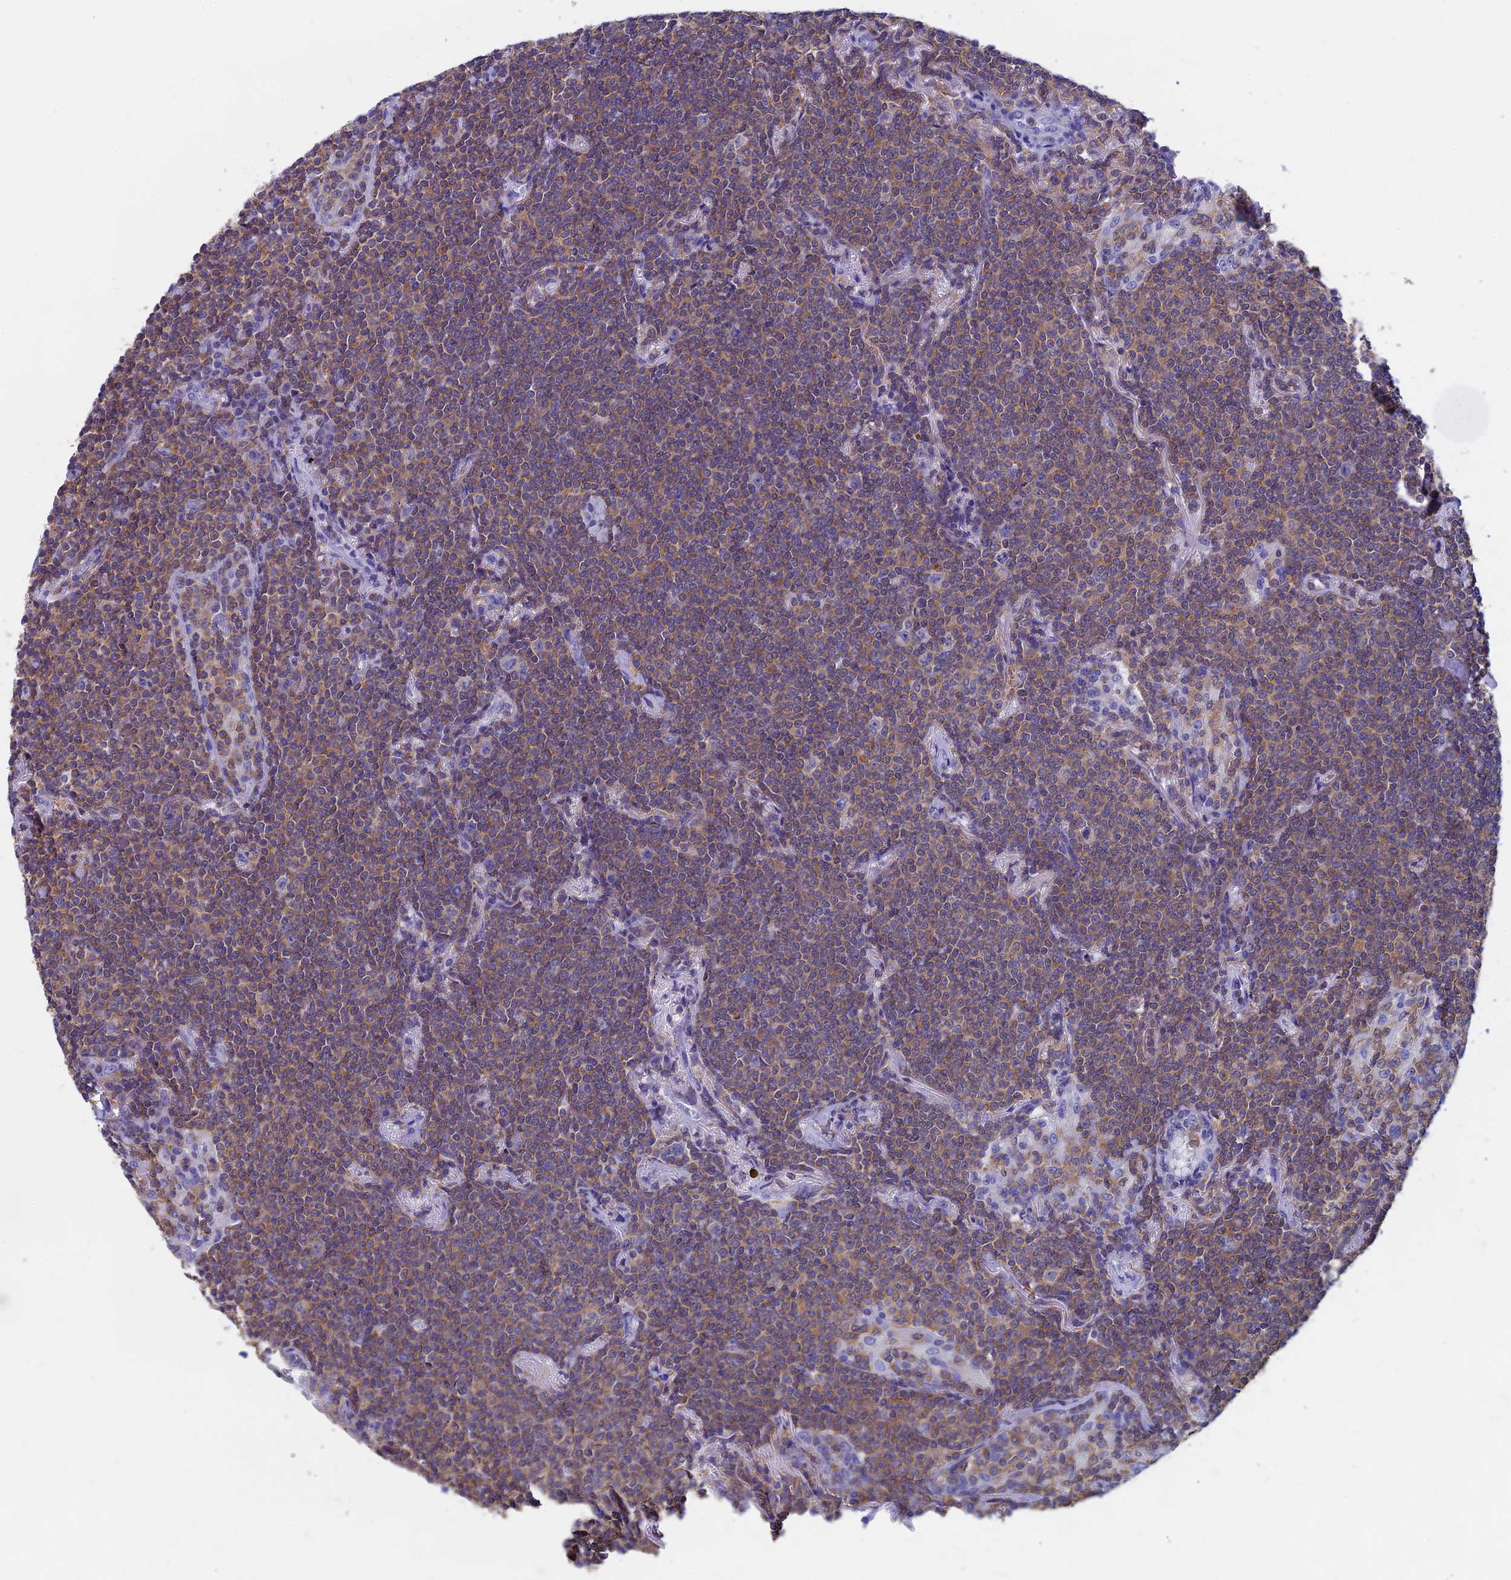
{"staining": {"intensity": "moderate", "quantity": ">75%", "location": "cytoplasmic/membranous"}, "tissue": "lymphoma", "cell_type": "Tumor cells", "image_type": "cancer", "snomed": [{"axis": "morphology", "description": "Malignant lymphoma, non-Hodgkin's type, Low grade"}, {"axis": "topography", "description": "Lung"}], "caption": "Moderate cytoplasmic/membranous positivity for a protein is appreciated in approximately >75% of tumor cells of malignant lymphoma, non-Hodgkin's type (low-grade) using IHC.", "gene": "SEPTIN1", "patient": {"sex": "female", "age": 71}}